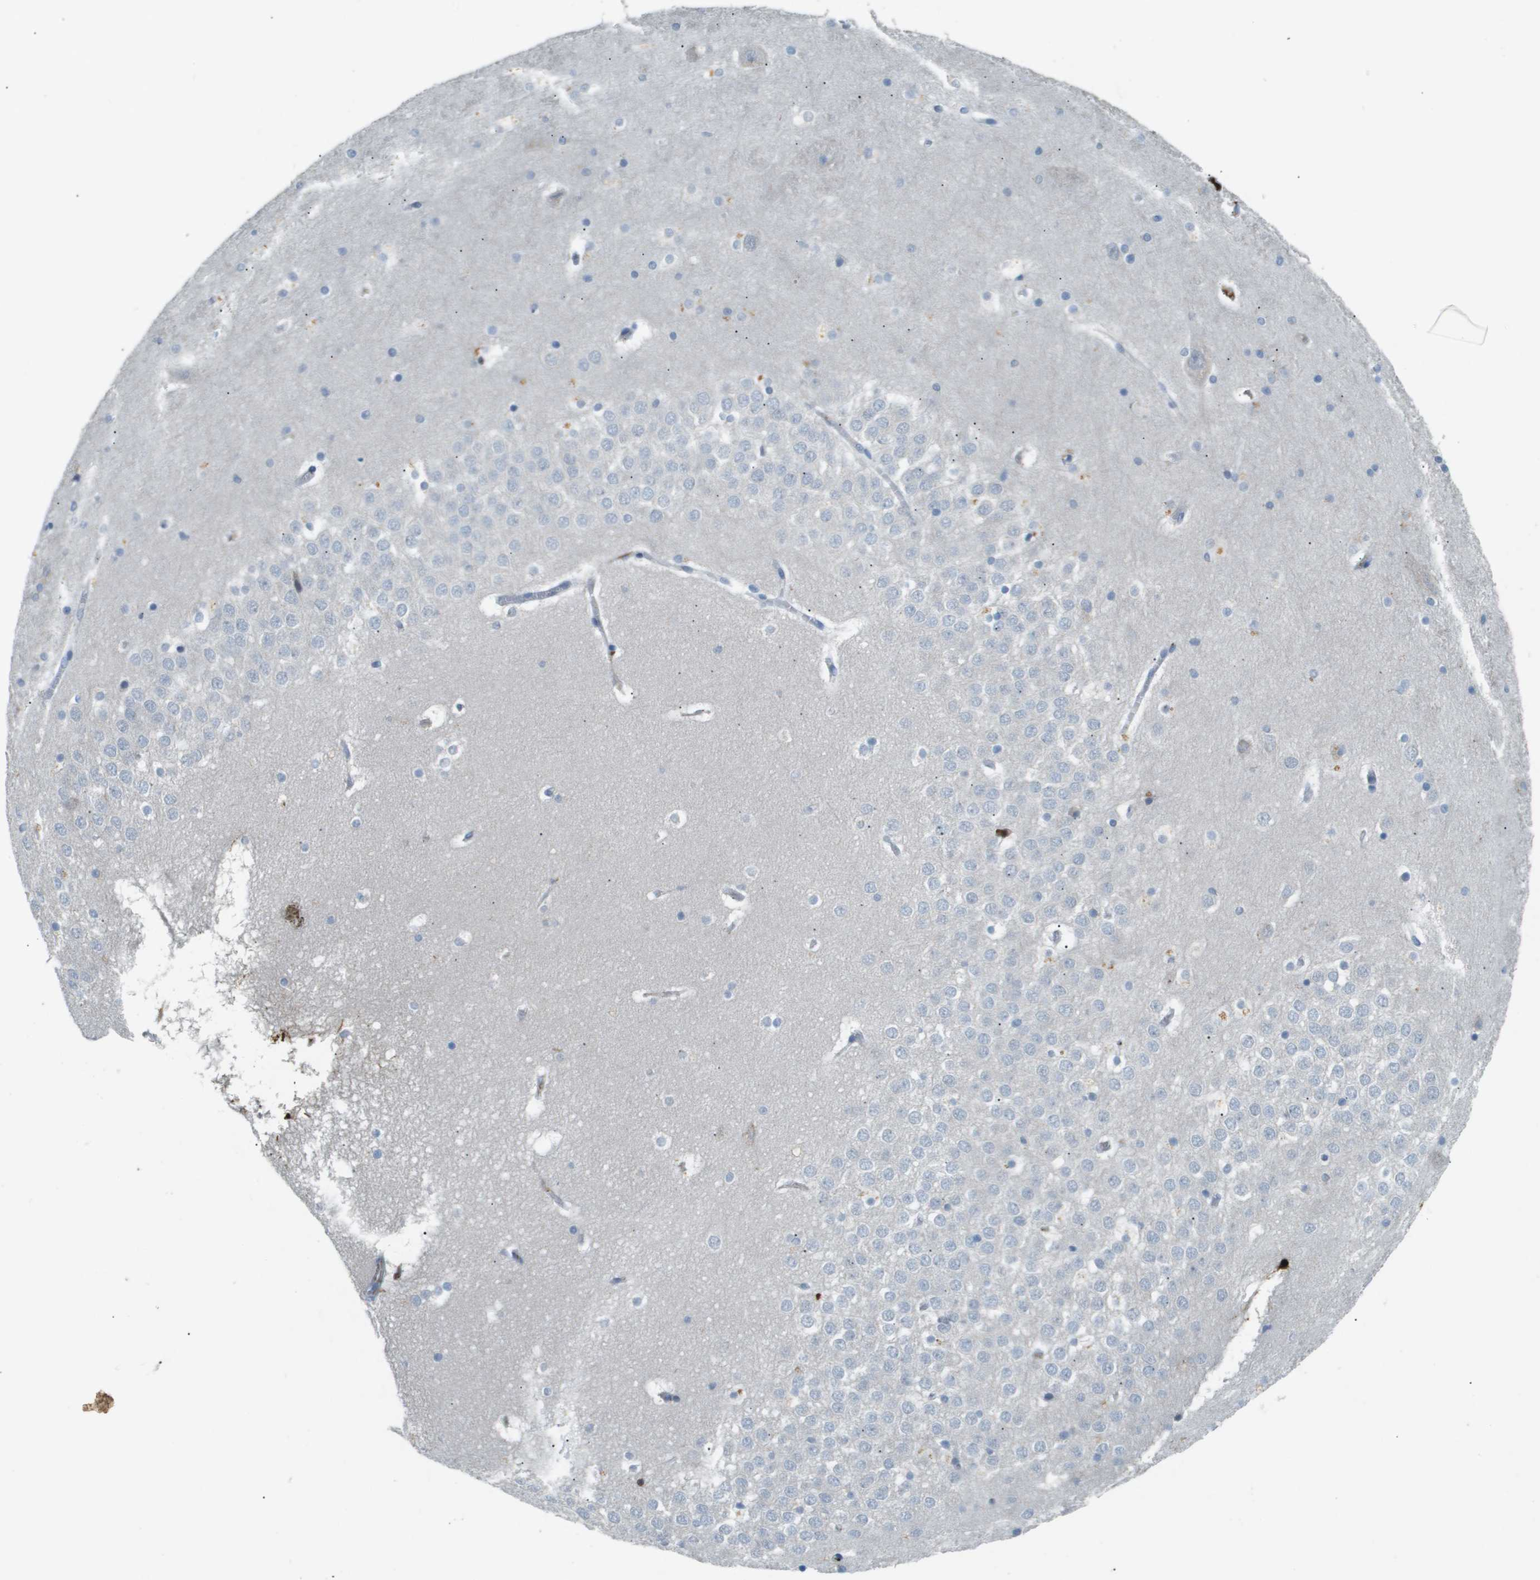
{"staining": {"intensity": "negative", "quantity": "none", "location": "none"}, "tissue": "hippocampus", "cell_type": "Glial cells", "image_type": "normal", "snomed": [{"axis": "morphology", "description": "Normal tissue, NOS"}, {"axis": "topography", "description": "Hippocampus"}], "caption": "The micrograph reveals no significant staining in glial cells of hippocampus. (DAB immunohistochemistry (IHC) visualized using brightfield microscopy, high magnification).", "gene": "VTN", "patient": {"sex": "male", "age": 45}}